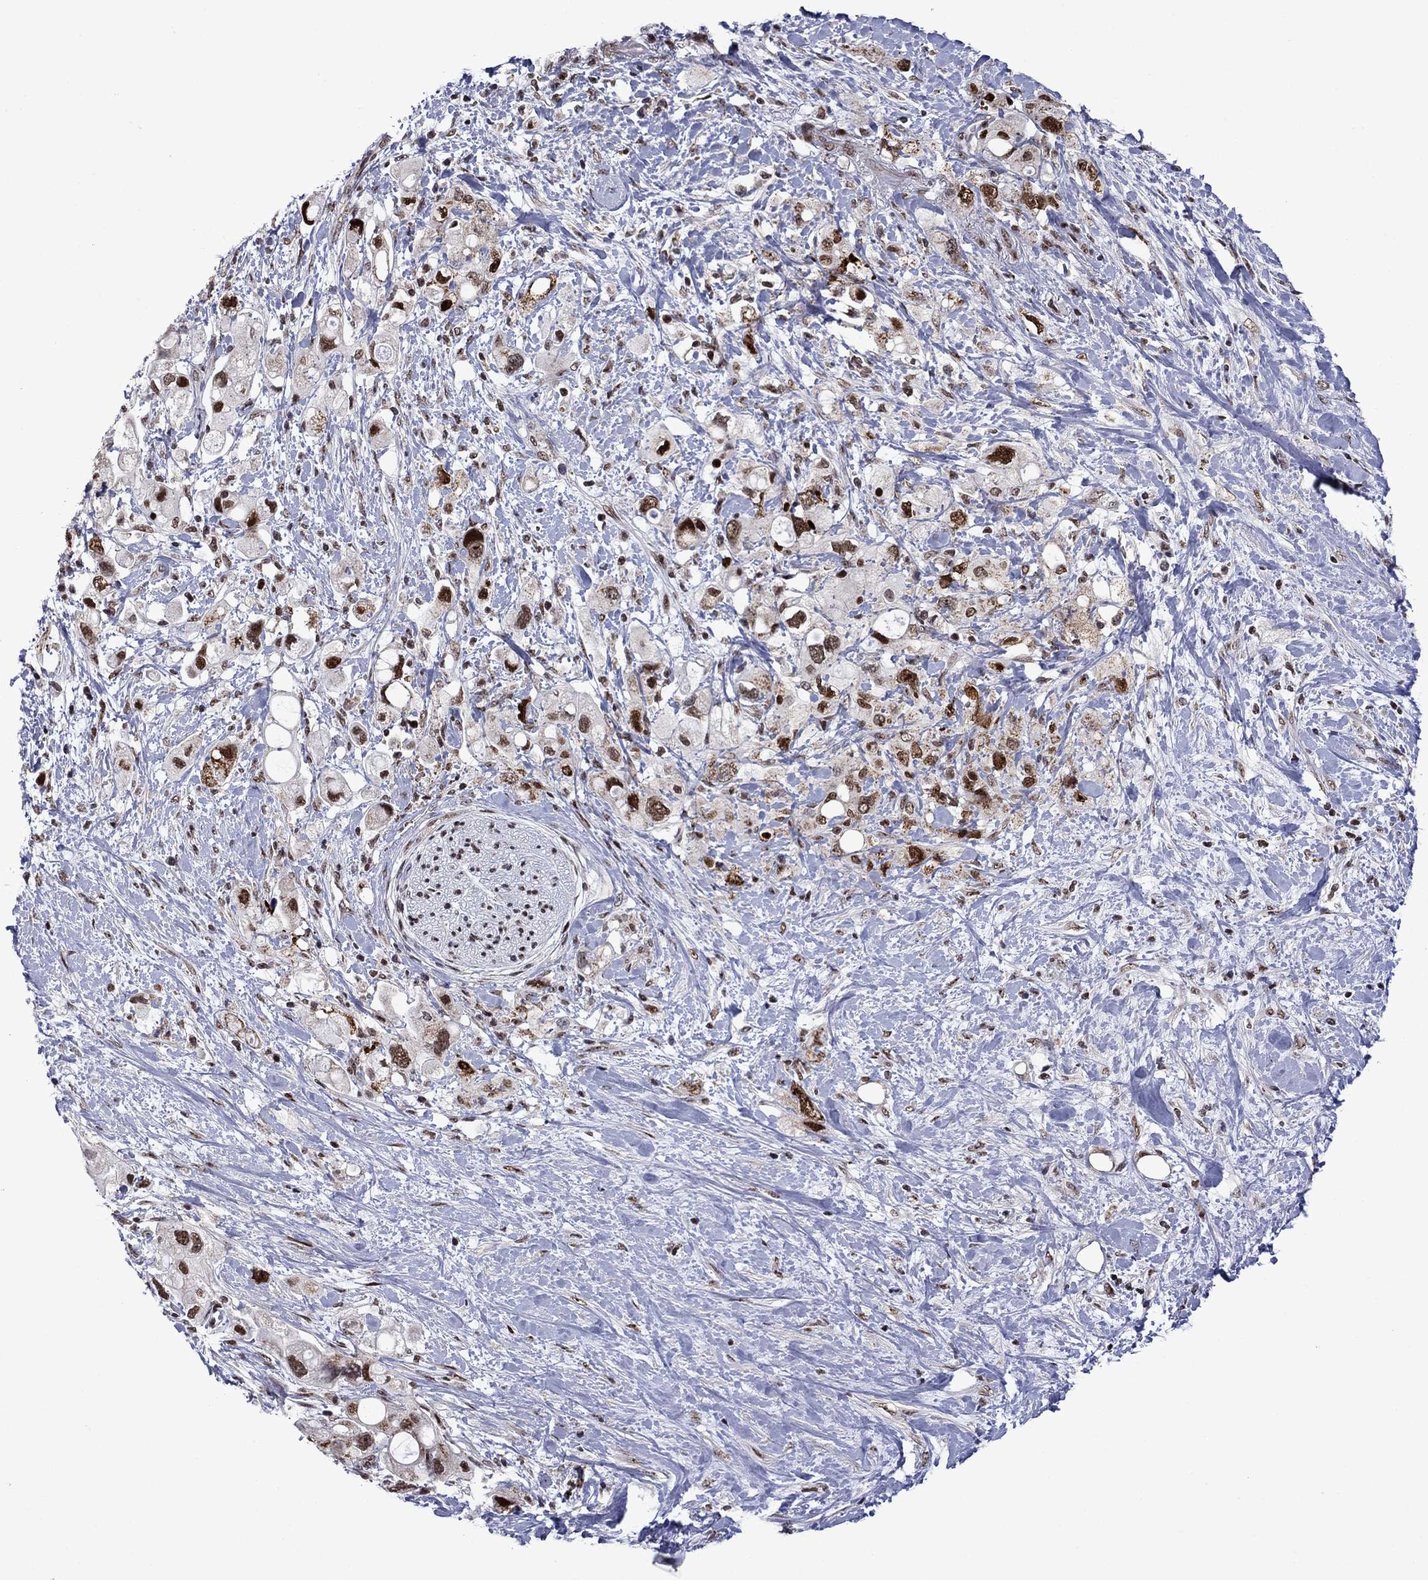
{"staining": {"intensity": "strong", "quantity": ">75%", "location": "nuclear"}, "tissue": "pancreatic cancer", "cell_type": "Tumor cells", "image_type": "cancer", "snomed": [{"axis": "morphology", "description": "Adenocarcinoma, NOS"}, {"axis": "topography", "description": "Pancreas"}], "caption": "DAB immunohistochemical staining of human pancreatic adenocarcinoma displays strong nuclear protein positivity in about >75% of tumor cells.", "gene": "SURF2", "patient": {"sex": "female", "age": 56}}